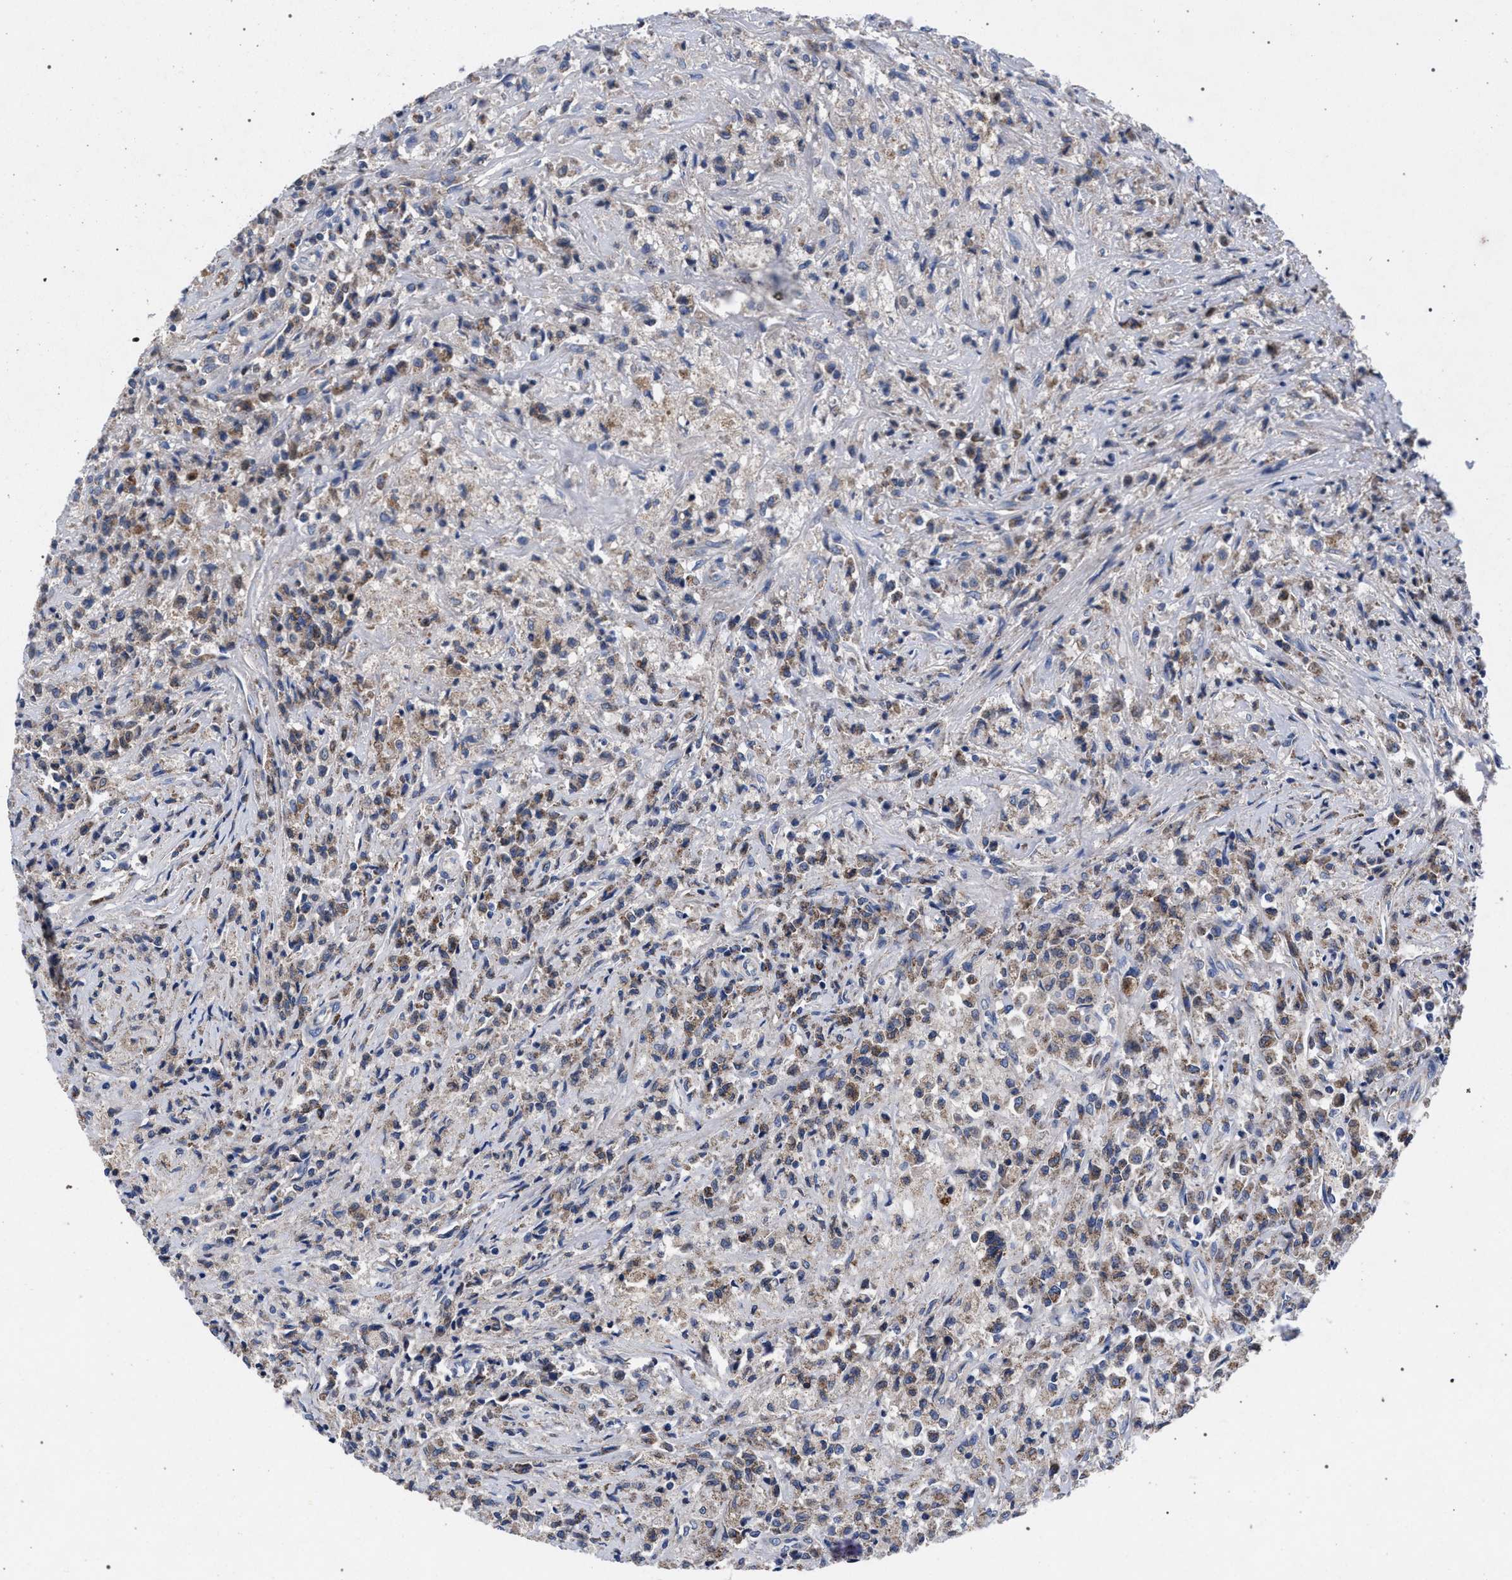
{"staining": {"intensity": "weak", "quantity": ">75%", "location": "cytoplasmic/membranous"}, "tissue": "testis cancer", "cell_type": "Tumor cells", "image_type": "cancer", "snomed": [{"axis": "morphology", "description": "Carcinoma, Embryonal, NOS"}, {"axis": "topography", "description": "Testis"}], "caption": "Human testis cancer (embryonal carcinoma) stained for a protein (brown) displays weak cytoplasmic/membranous positive expression in about >75% of tumor cells.", "gene": "ACOX1", "patient": {"sex": "male", "age": 2}}